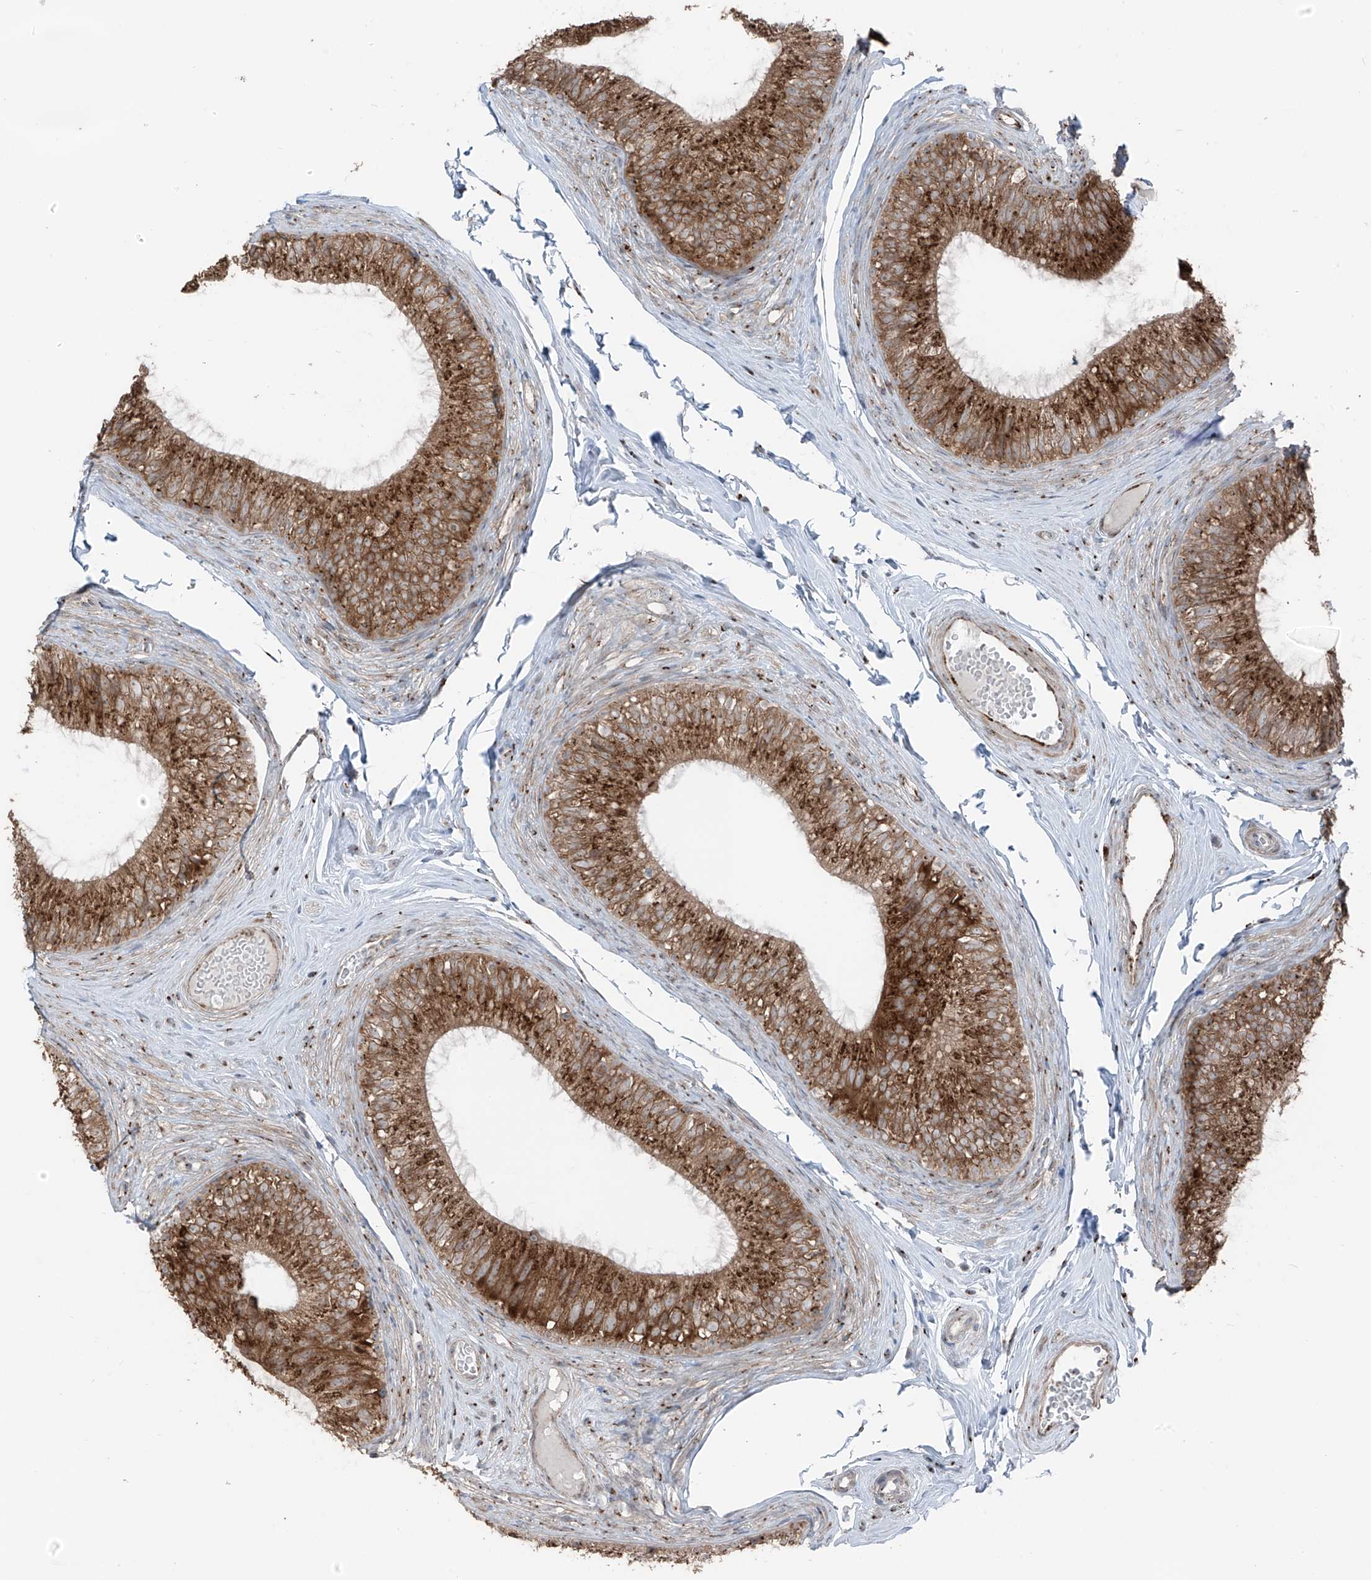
{"staining": {"intensity": "strong", "quantity": ">75%", "location": "cytoplasmic/membranous"}, "tissue": "epididymis", "cell_type": "Glandular cells", "image_type": "normal", "snomed": [{"axis": "morphology", "description": "Normal tissue, NOS"}, {"axis": "morphology", "description": "Seminoma in situ"}, {"axis": "topography", "description": "Testis"}, {"axis": "topography", "description": "Epididymis"}], "caption": "This histopathology image displays normal epididymis stained with immunohistochemistry to label a protein in brown. The cytoplasmic/membranous of glandular cells show strong positivity for the protein. Nuclei are counter-stained blue.", "gene": "ERLEC1", "patient": {"sex": "male", "age": 28}}